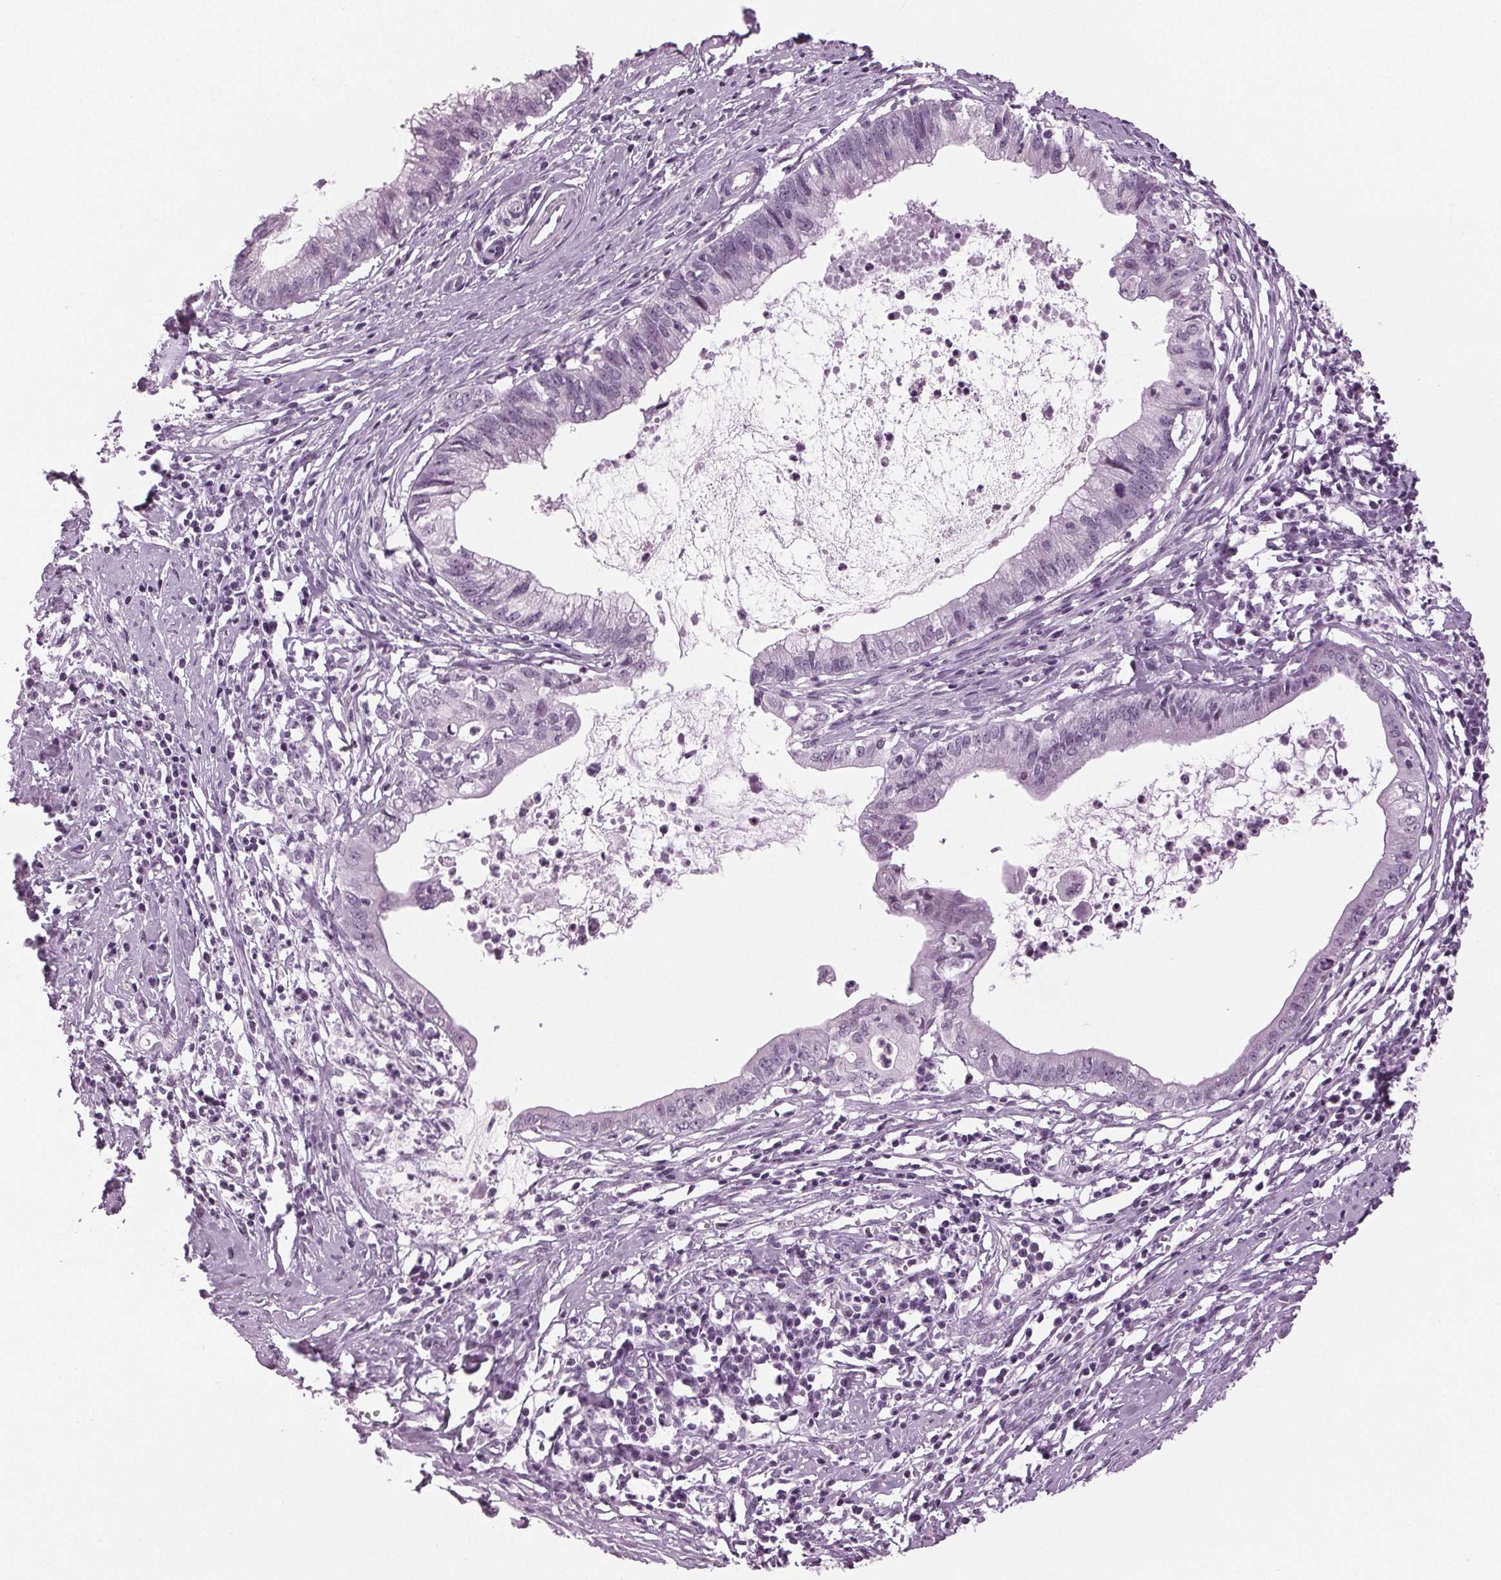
{"staining": {"intensity": "negative", "quantity": "none", "location": "none"}, "tissue": "cervical cancer", "cell_type": "Tumor cells", "image_type": "cancer", "snomed": [{"axis": "morphology", "description": "Normal tissue, NOS"}, {"axis": "morphology", "description": "Adenocarcinoma, NOS"}, {"axis": "topography", "description": "Cervix"}], "caption": "Tumor cells are negative for protein expression in human adenocarcinoma (cervical).", "gene": "DNAH12", "patient": {"sex": "female", "age": 38}}